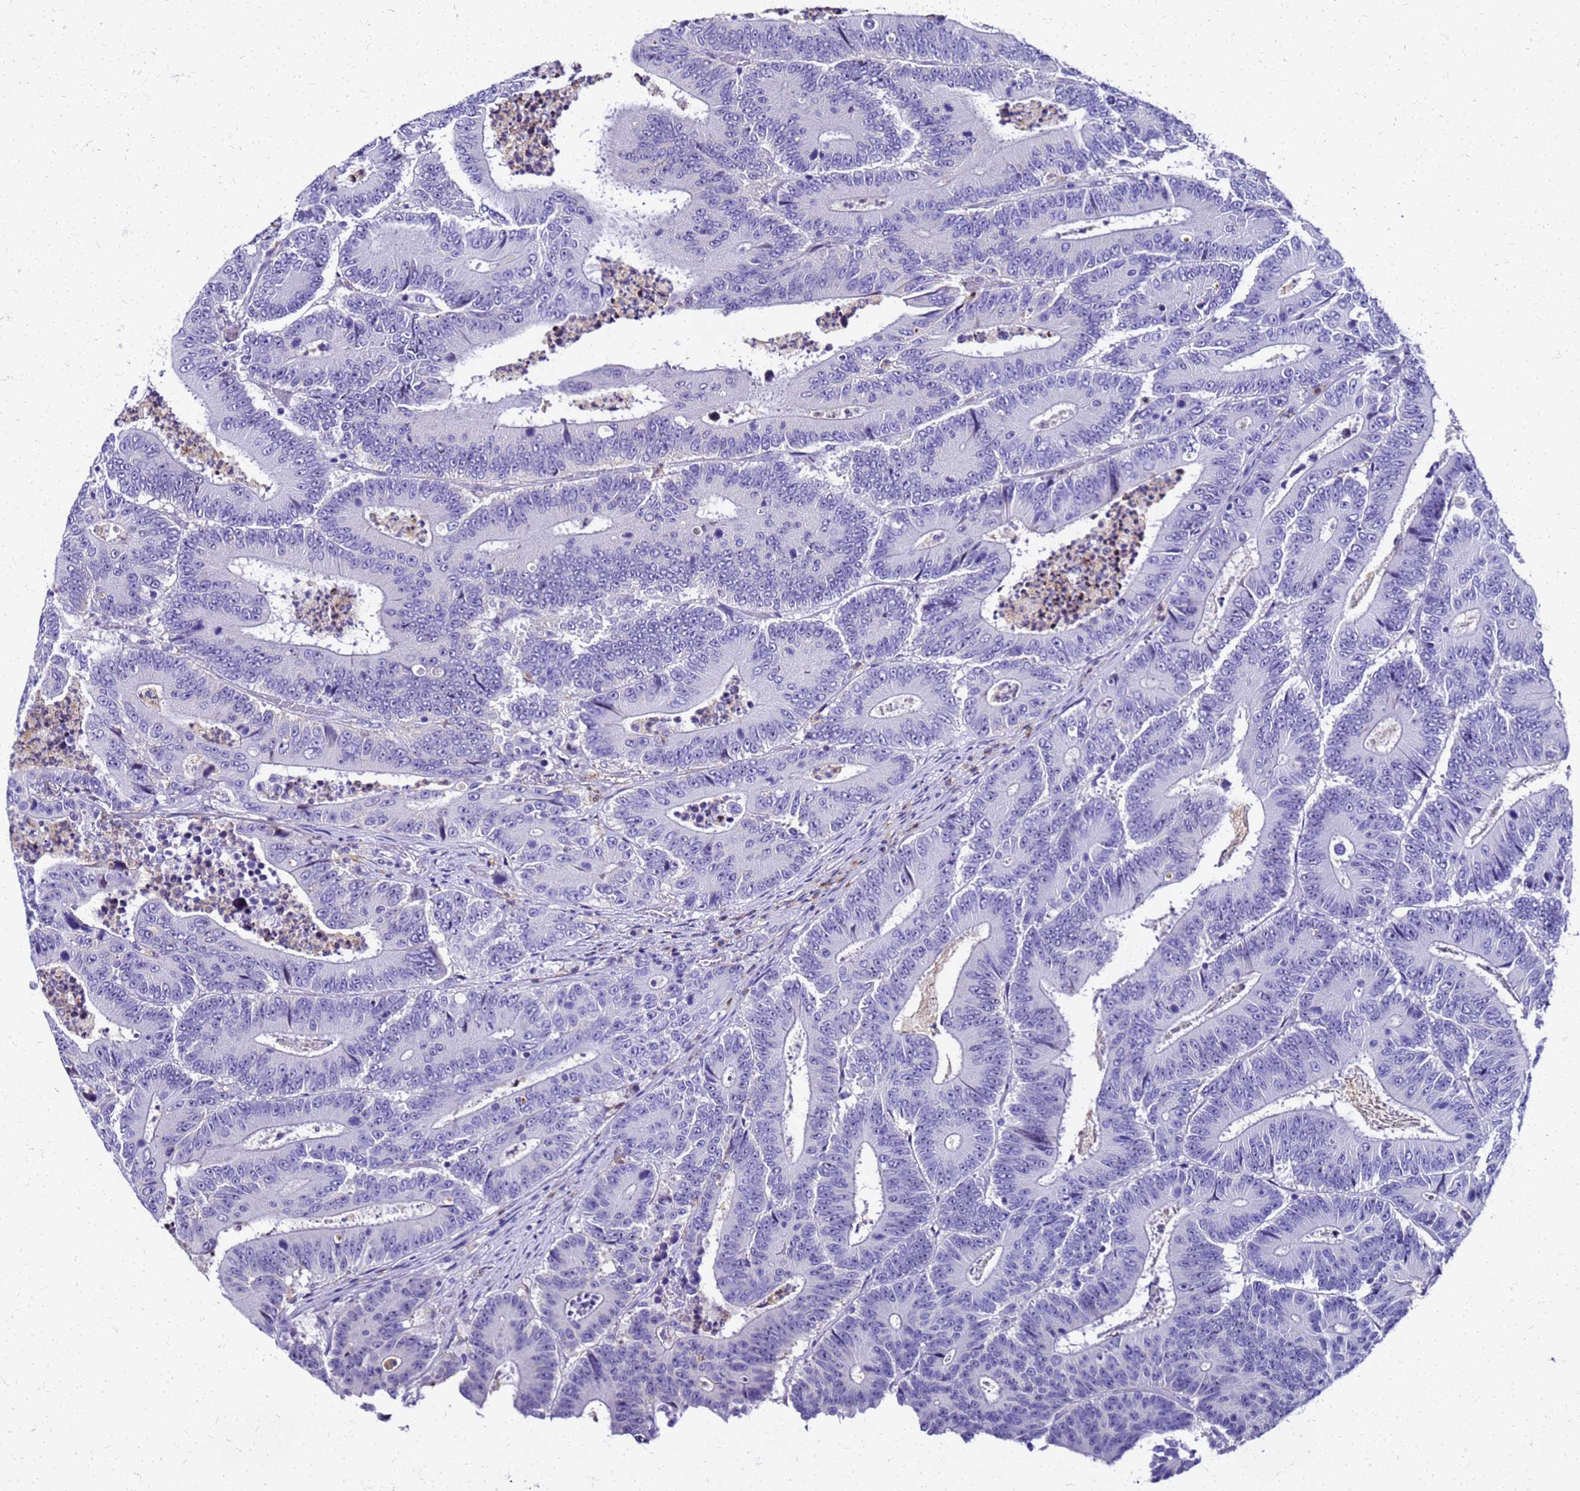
{"staining": {"intensity": "negative", "quantity": "none", "location": "none"}, "tissue": "colorectal cancer", "cell_type": "Tumor cells", "image_type": "cancer", "snomed": [{"axis": "morphology", "description": "Adenocarcinoma, NOS"}, {"axis": "topography", "description": "Colon"}], "caption": "Immunohistochemistry (IHC) micrograph of neoplastic tissue: human colorectal adenocarcinoma stained with DAB reveals no significant protein staining in tumor cells.", "gene": "SMIM21", "patient": {"sex": "male", "age": 83}}